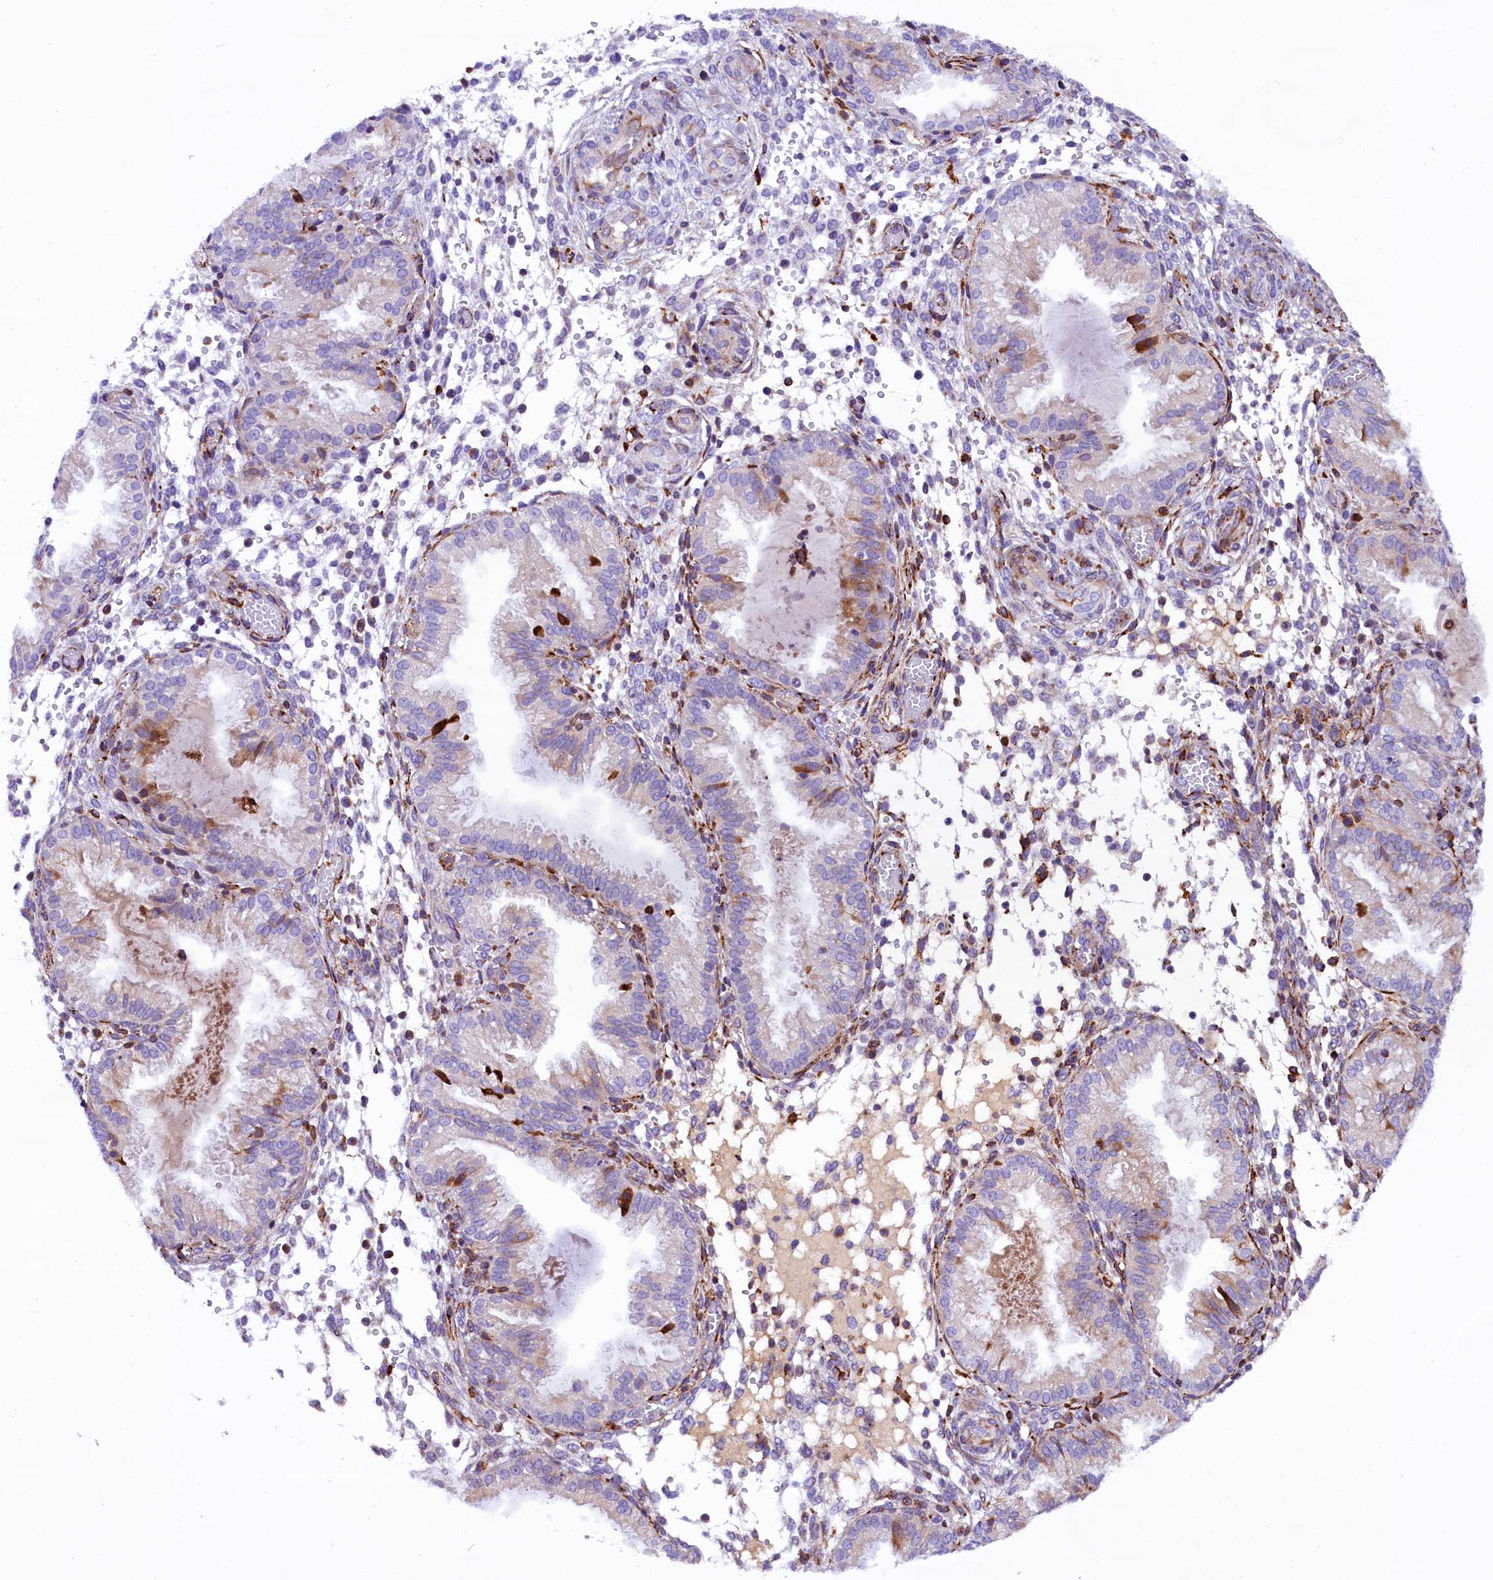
{"staining": {"intensity": "negative", "quantity": "none", "location": "none"}, "tissue": "endometrium", "cell_type": "Cells in endometrial stroma", "image_type": "normal", "snomed": [{"axis": "morphology", "description": "Normal tissue, NOS"}, {"axis": "topography", "description": "Endometrium"}], "caption": "Immunohistochemical staining of benign endometrium demonstrates no significant positivity in cells in endometrial stroma. The staining was performed using DAB (3,3'-diaminobenzidine) to visualize the protein expression in brown, while the nuclei were stained in blue with hematoxylin (Magnification: 20x).", "gene": "CMTR2", "patient": {"sex": "female", "age": 33}}